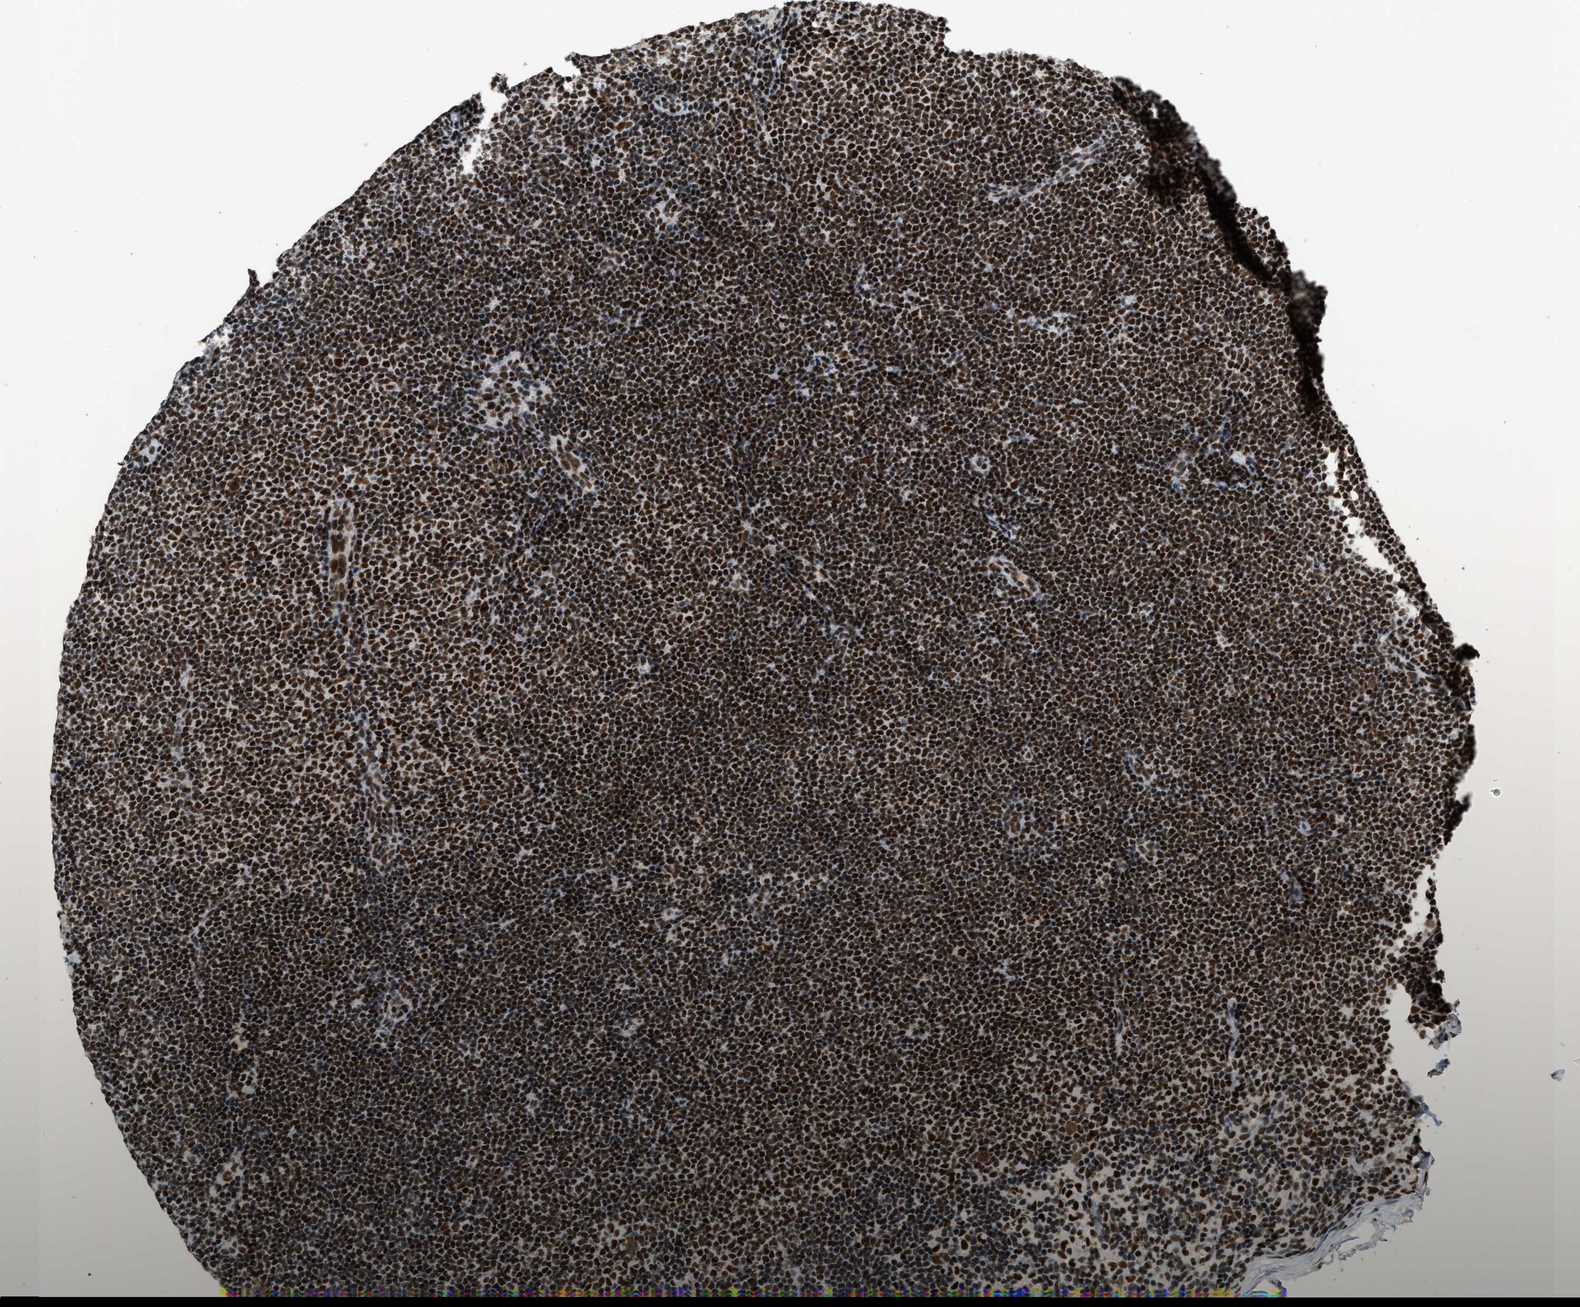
{"staining": {"intensity": "strong", "quantity": ">75%", "location": "nuclear"}, "tissue": "lymphoma", "cell_type": "Tumor cells", "image_type": "cancer", "snomed": [{"axis": "morphology", "description": "Malignant lymphoma, non-Hodgkin's type, Low grade"}, {"axis": "topography", "description": "Lymph node"}], "caption": "This image demonstrates immunohistochemistry (IHC) staining of human malignant lymphoma, non-Hodgkin's type (low-grade), with high strong nuclear expression in about >75% of tumor cells.", "gene": "SMARCB1", "patient": {"sex": "female", "age": 53}}